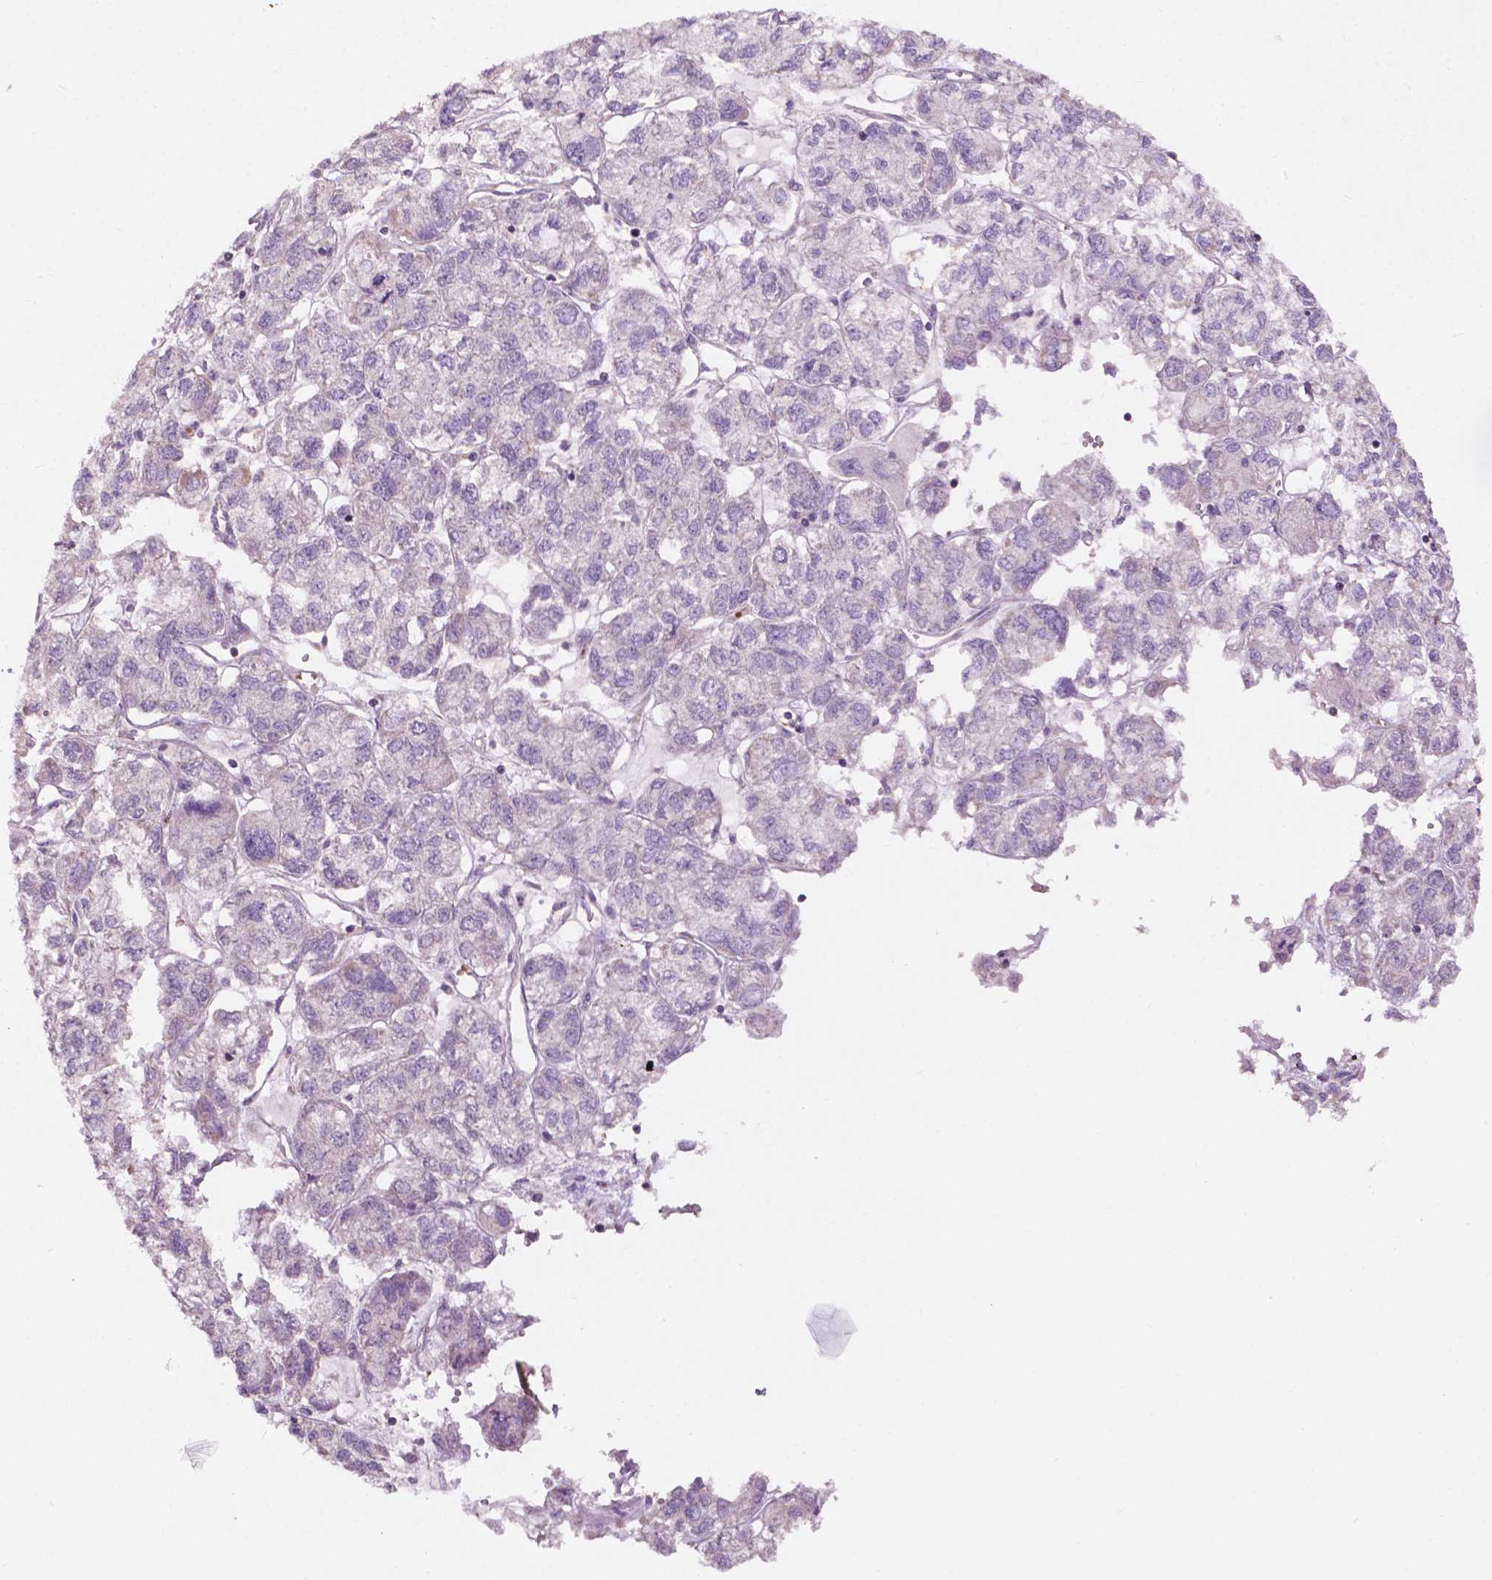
{"staining": {"intensity": "negative", "quantity": "none", "location": "none"}, "tissue": "ovarian cancer", "cell_type": "Tumor cells", "image_type": "cancer", "snomed": [{"axis": "morphology", "description": "Carcinoma, endometroid"}, {"axis": "topography", "description": "Ovary"}], "caption": "Ovarian cancer (endometroid carcinoma) stained for a protein using immunohistochemistry exhibits no staining tumor cells.", "gene": "NDUFS1", "patient": {"sex": "female", "age": 64}}